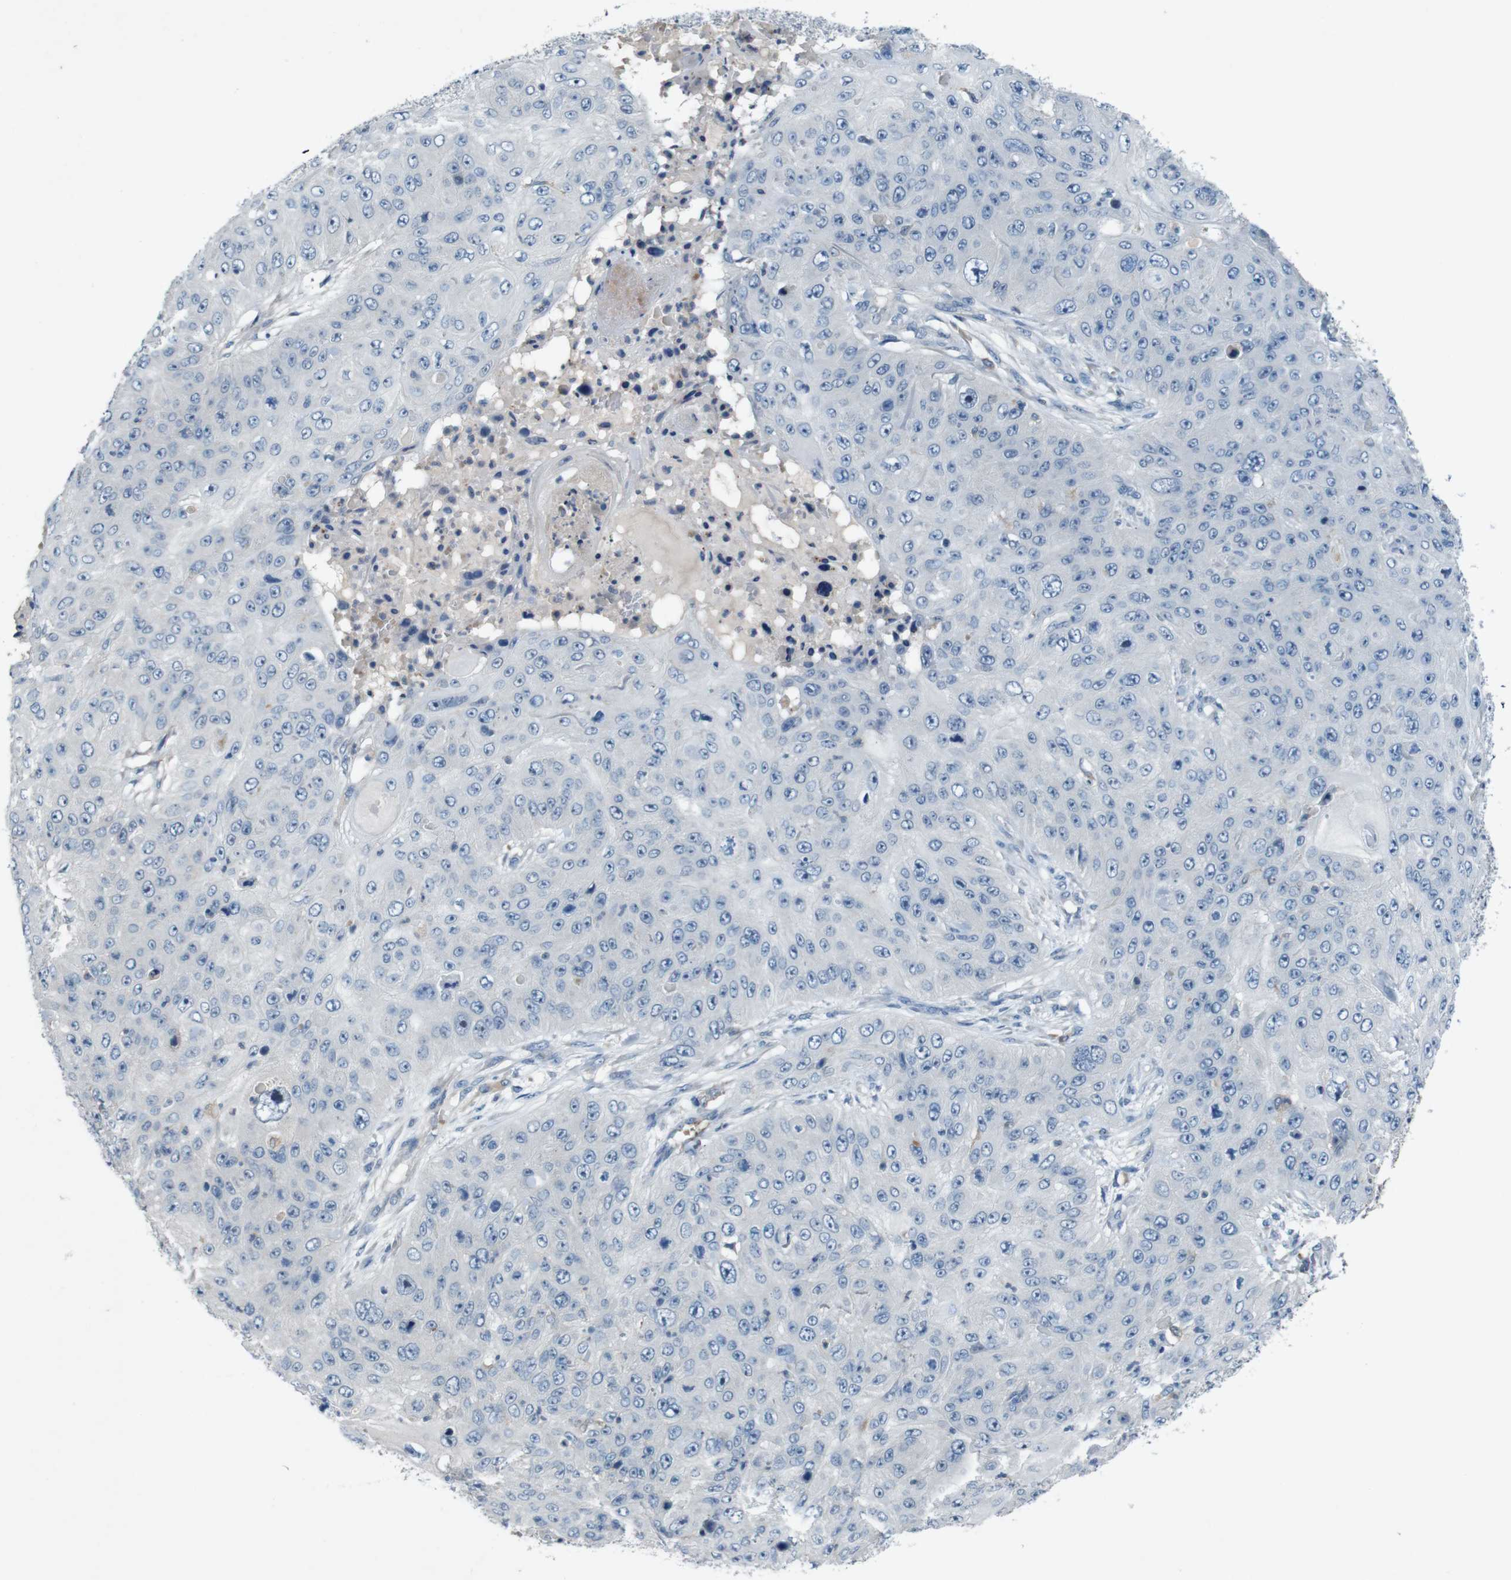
{"staining": {"intensity": "negative", "quantity": "none", "location": "none"}, "tissue": "skin cancer", "cell_type": "Tumor cells", "image_type": "cancer", "snomed": [{"axis": "morphology", "description": "Squamous cell carcinoma, NOS"}, {"axis": "topography", "description": "Skin"}], "caption": "Histopathology image shows no protein positivity in tumor cells of skin squamous cell carcinoma tissue. (DAB (3,3'-diaminobenzidine) immunohistochemistry, high magnification).", "gene": "MOGAT3", "patient": {"sex": "female", "age": 80}}